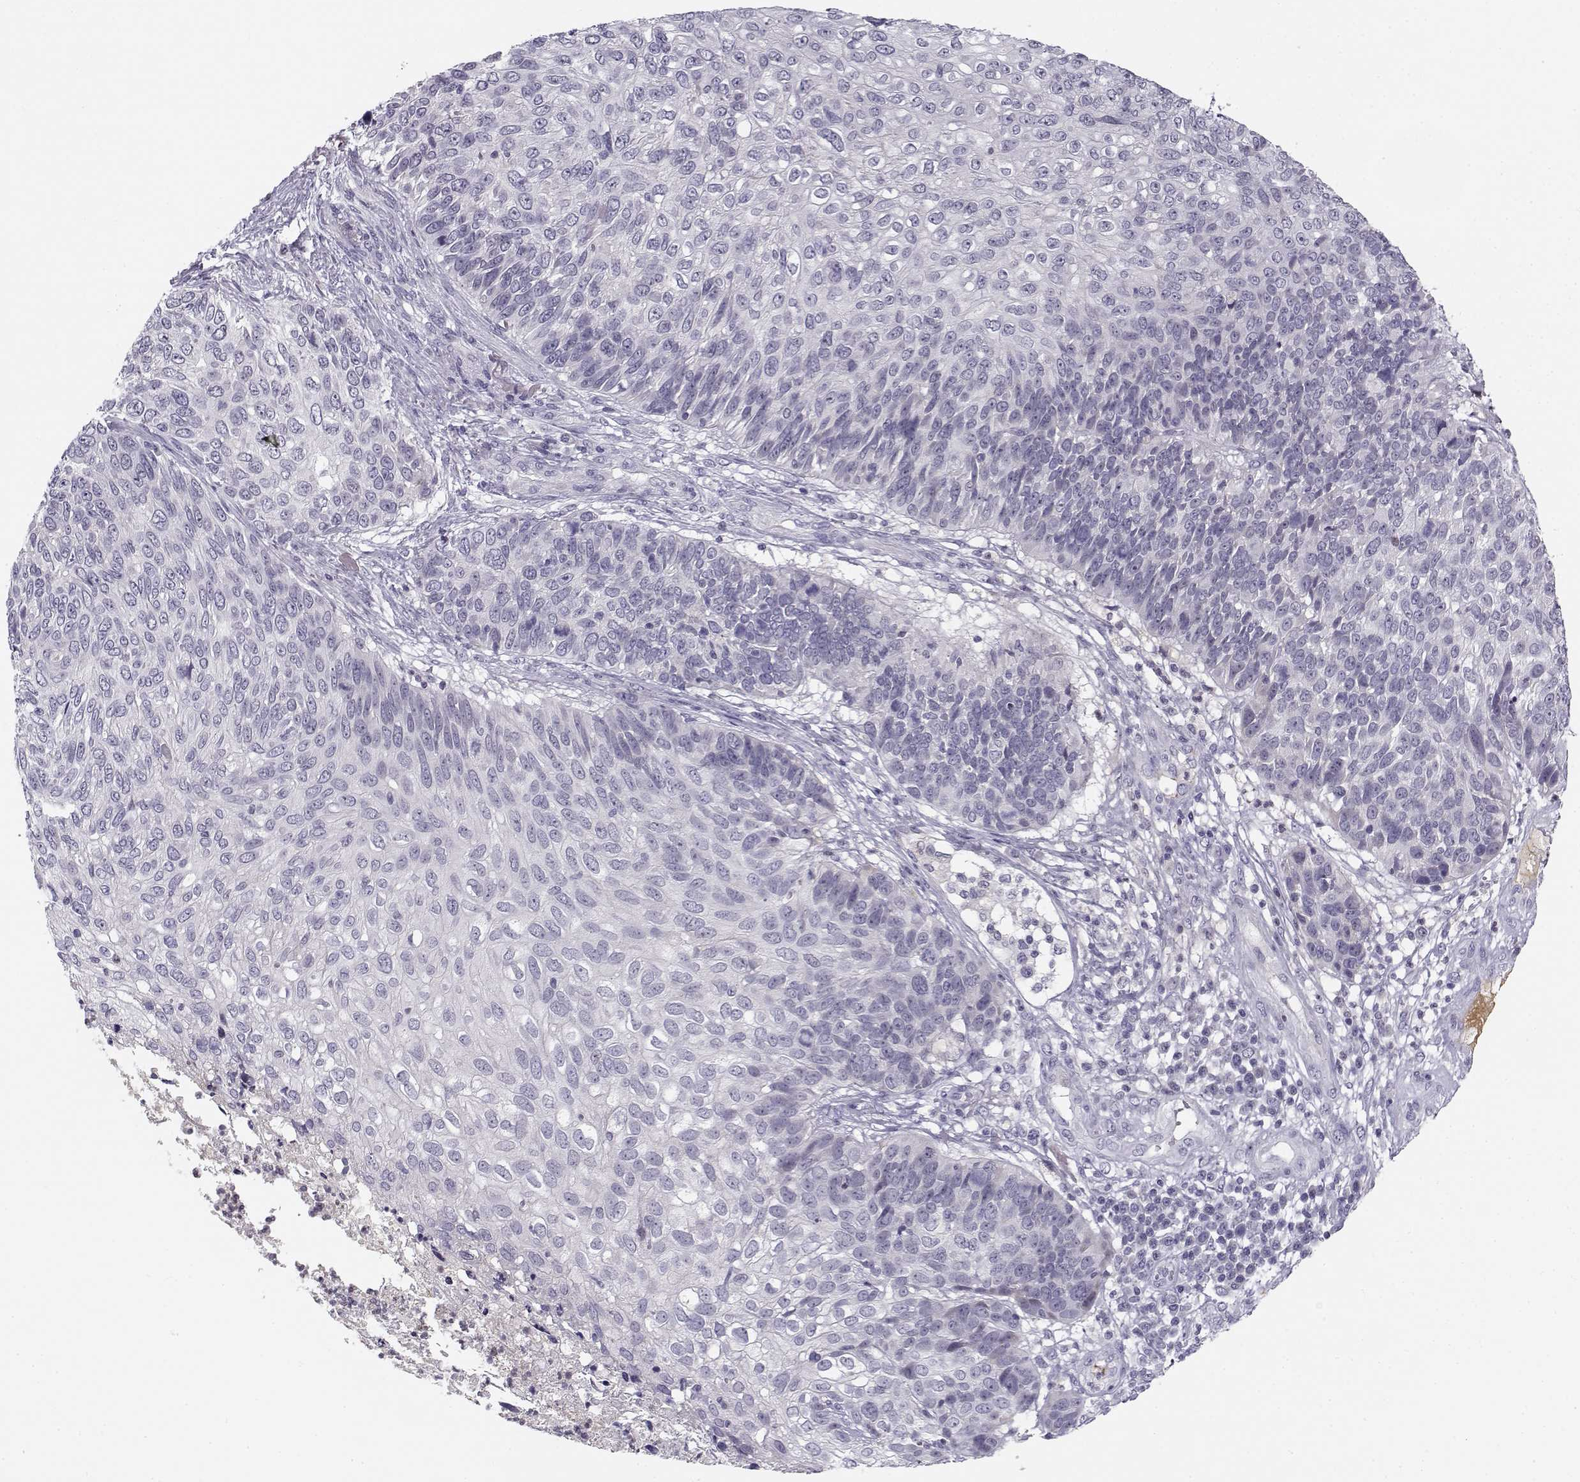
{"staining": {"intensity": "negative", "quantity": "none", "location": "none"}, "tissue": "skin cancer", "cell_type": "Tumor cells", "image_type": "cancer", "snomed": [{"axis": "morphology", "description": "Squamous cell carcinoma, NOS"}, {"axis": "topography", "description": "Skin"}], "caption": "There is no significant expression in tumor cells of skin cancer (squamous cell carcinoma).", "gene": "DDX25", "patient": {"sex": "male", "age": 92}}